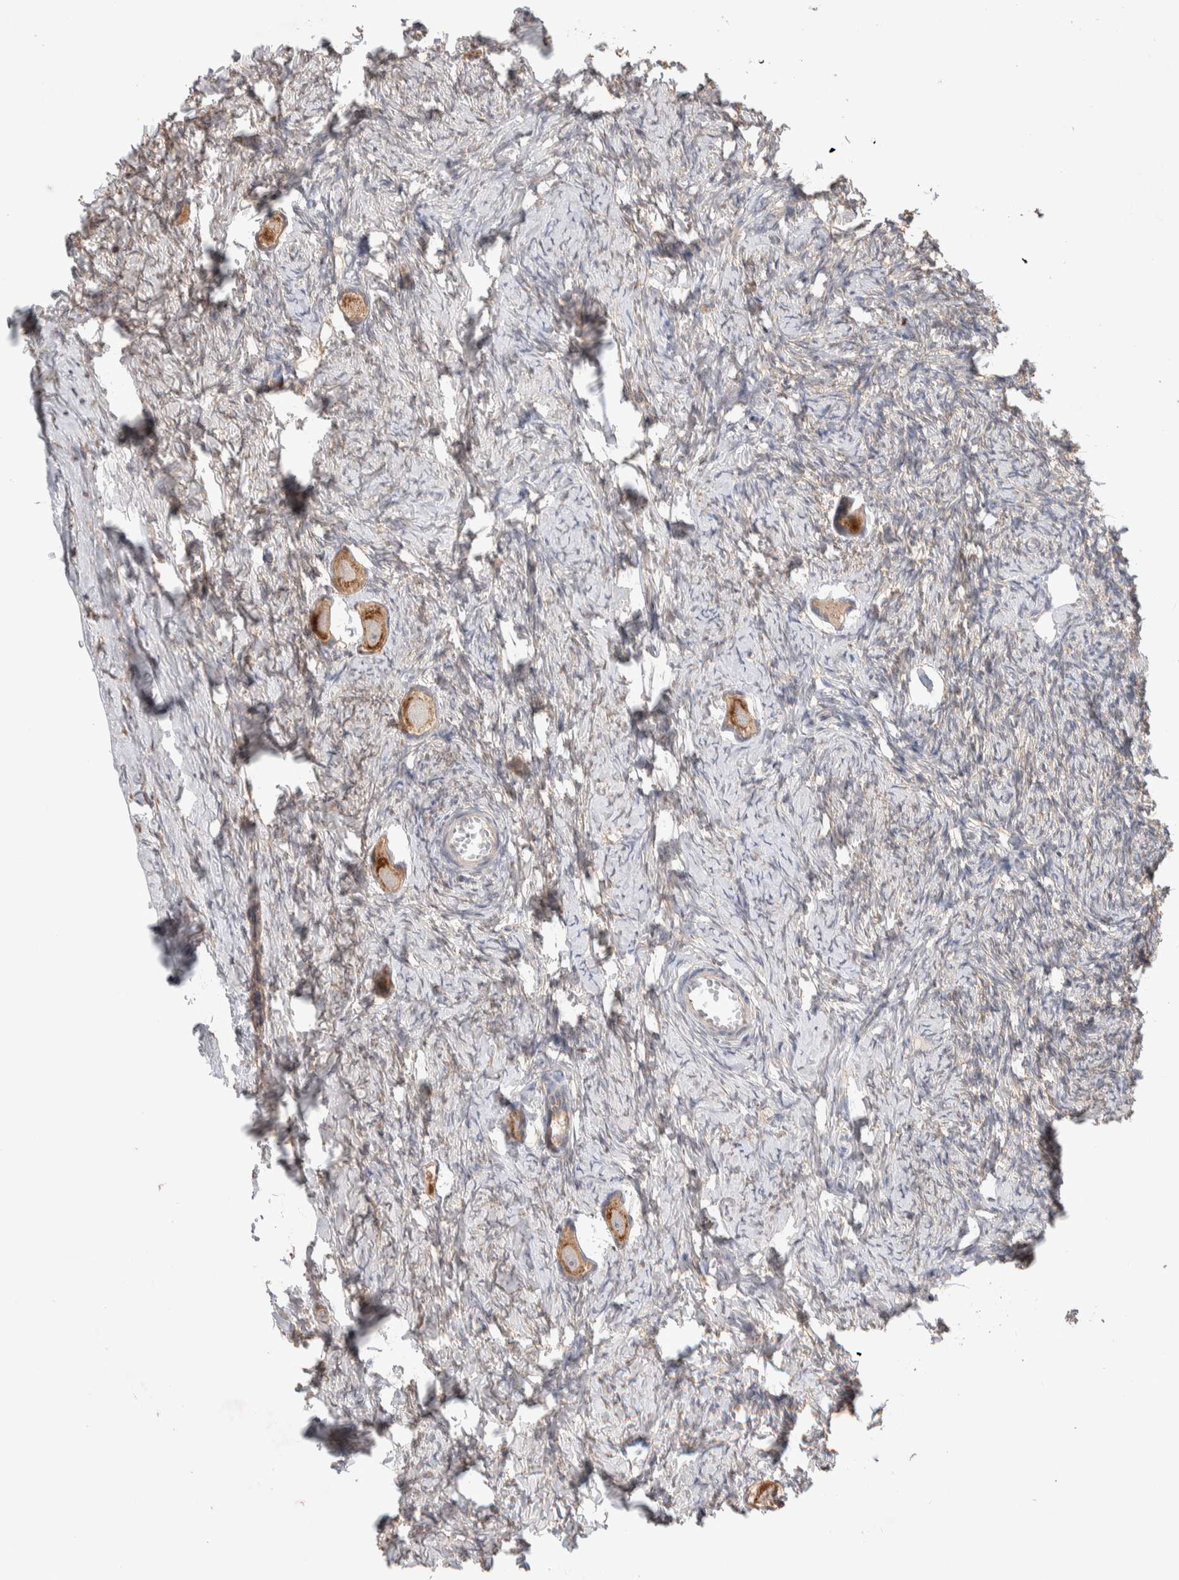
{"staining": {"intensity": "moderate", "quantity": ">75%", "location": "cytoplasmic/membranous"}, "tissue": "ovary", "cell_type": "Follicle cells", "image_type": "normal", "snomed": [{"axis": "morphology", "description": "Normal tissue, NOS"}, {"axis": "topography", "description": "Ovary"}], "caption": "This micrograph displays unremarkable ovary stained with IHC to label a protein in brown. The cytoplasmic/membranous of follicle cells show moderate positivity for the protein. Nuclei are counter-stained blue.", "gene": "DEPTOR", "patient": {"sex": "female", "age": 27}}